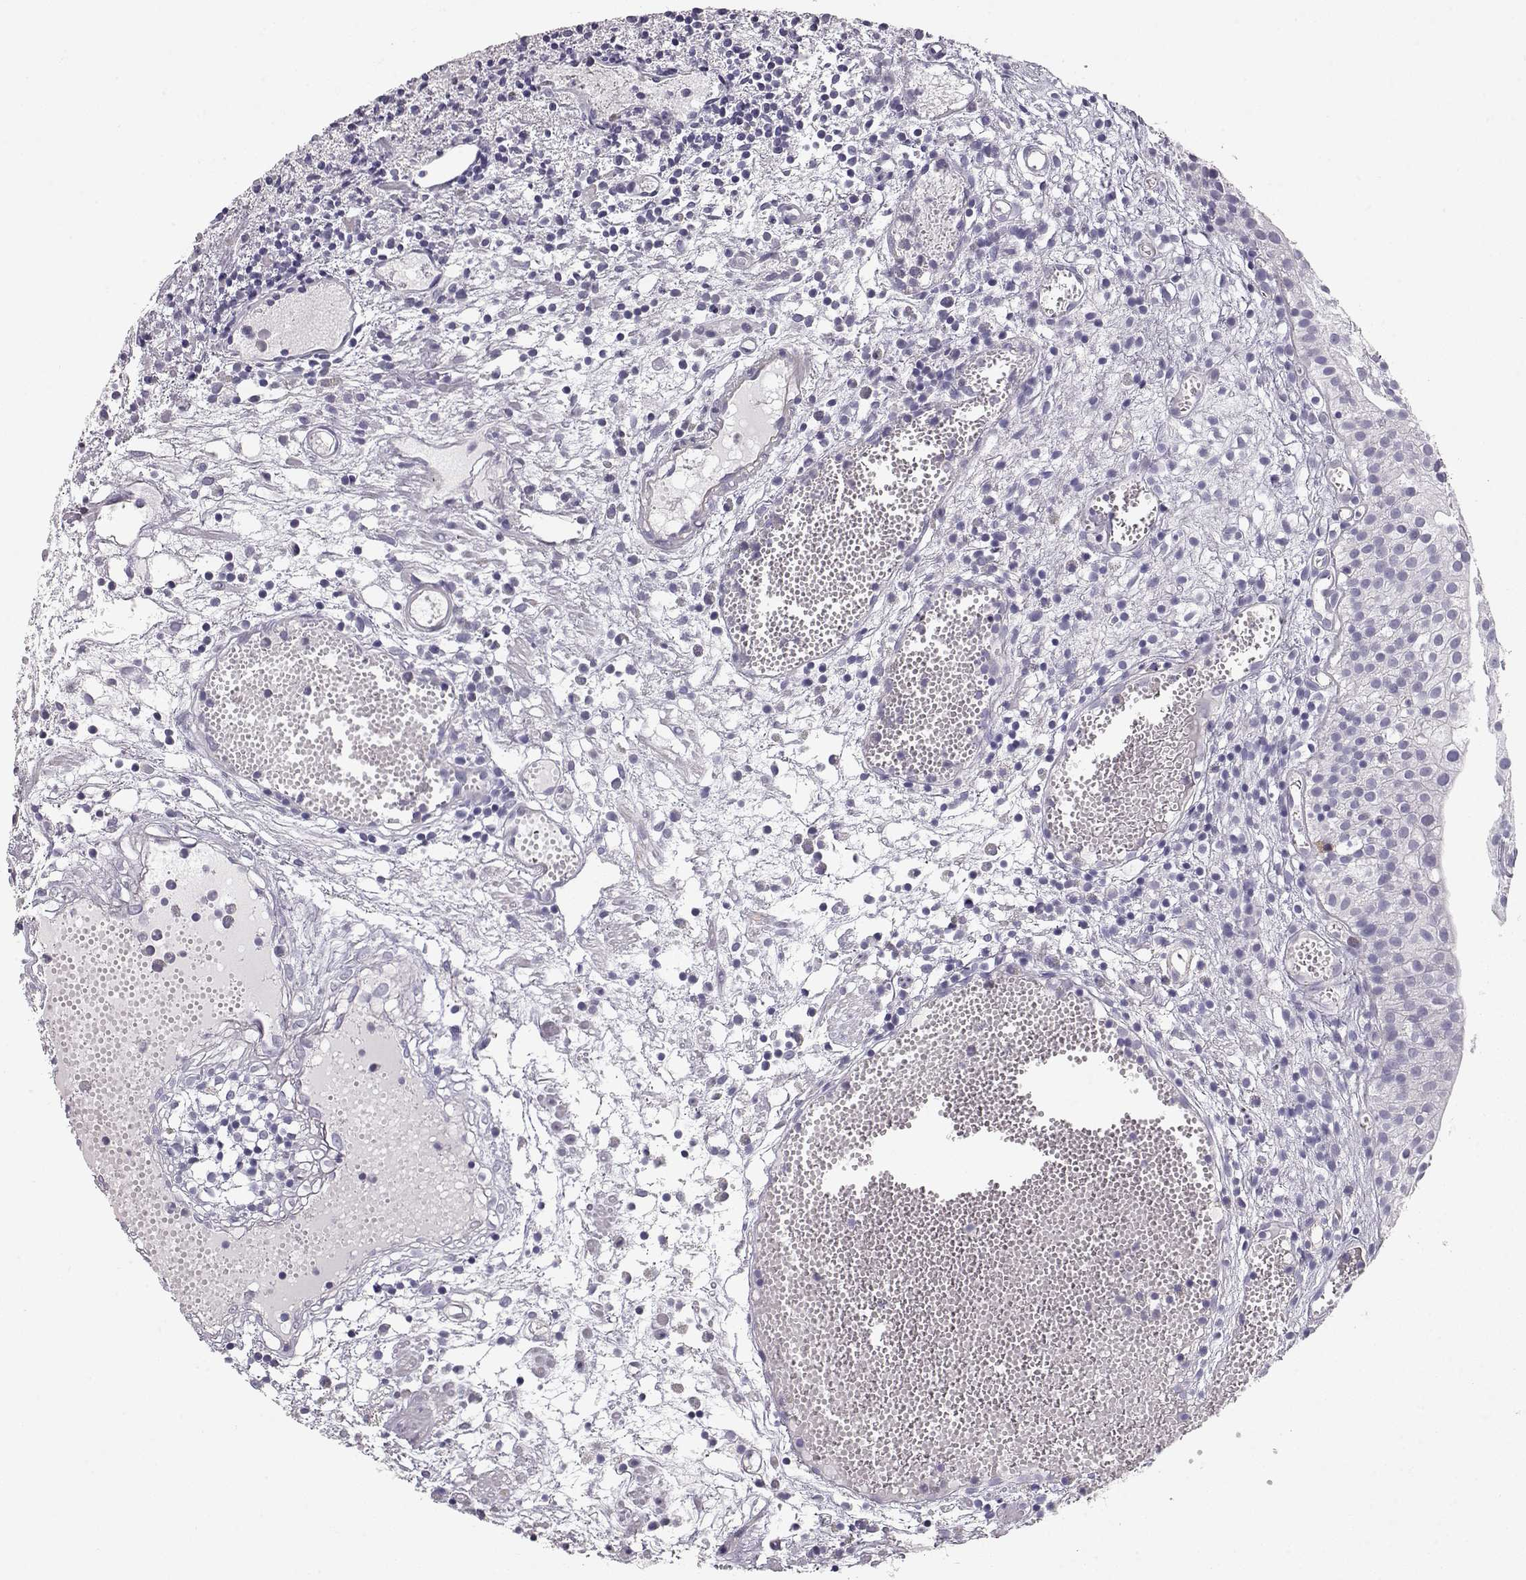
{"staining": {"intensity": "negative", "quantity": "none", "location": "none"}, "tissue": "urothelial cancer", "cell_type": "Tumor cells", "image_type": "cancer", "snomed": [{"axis": "morphology", "description": "Urothelial carcinoma, Low grade"}, {"axis": "topography", "description": "Urinary bladder"}], "caption": "Immunohistochemical staining of human urothelial cancer reveals no significant positivity in tumor cells.", "gene": "SLC18A1", "patient": {"sex": "male", "age": 79}}